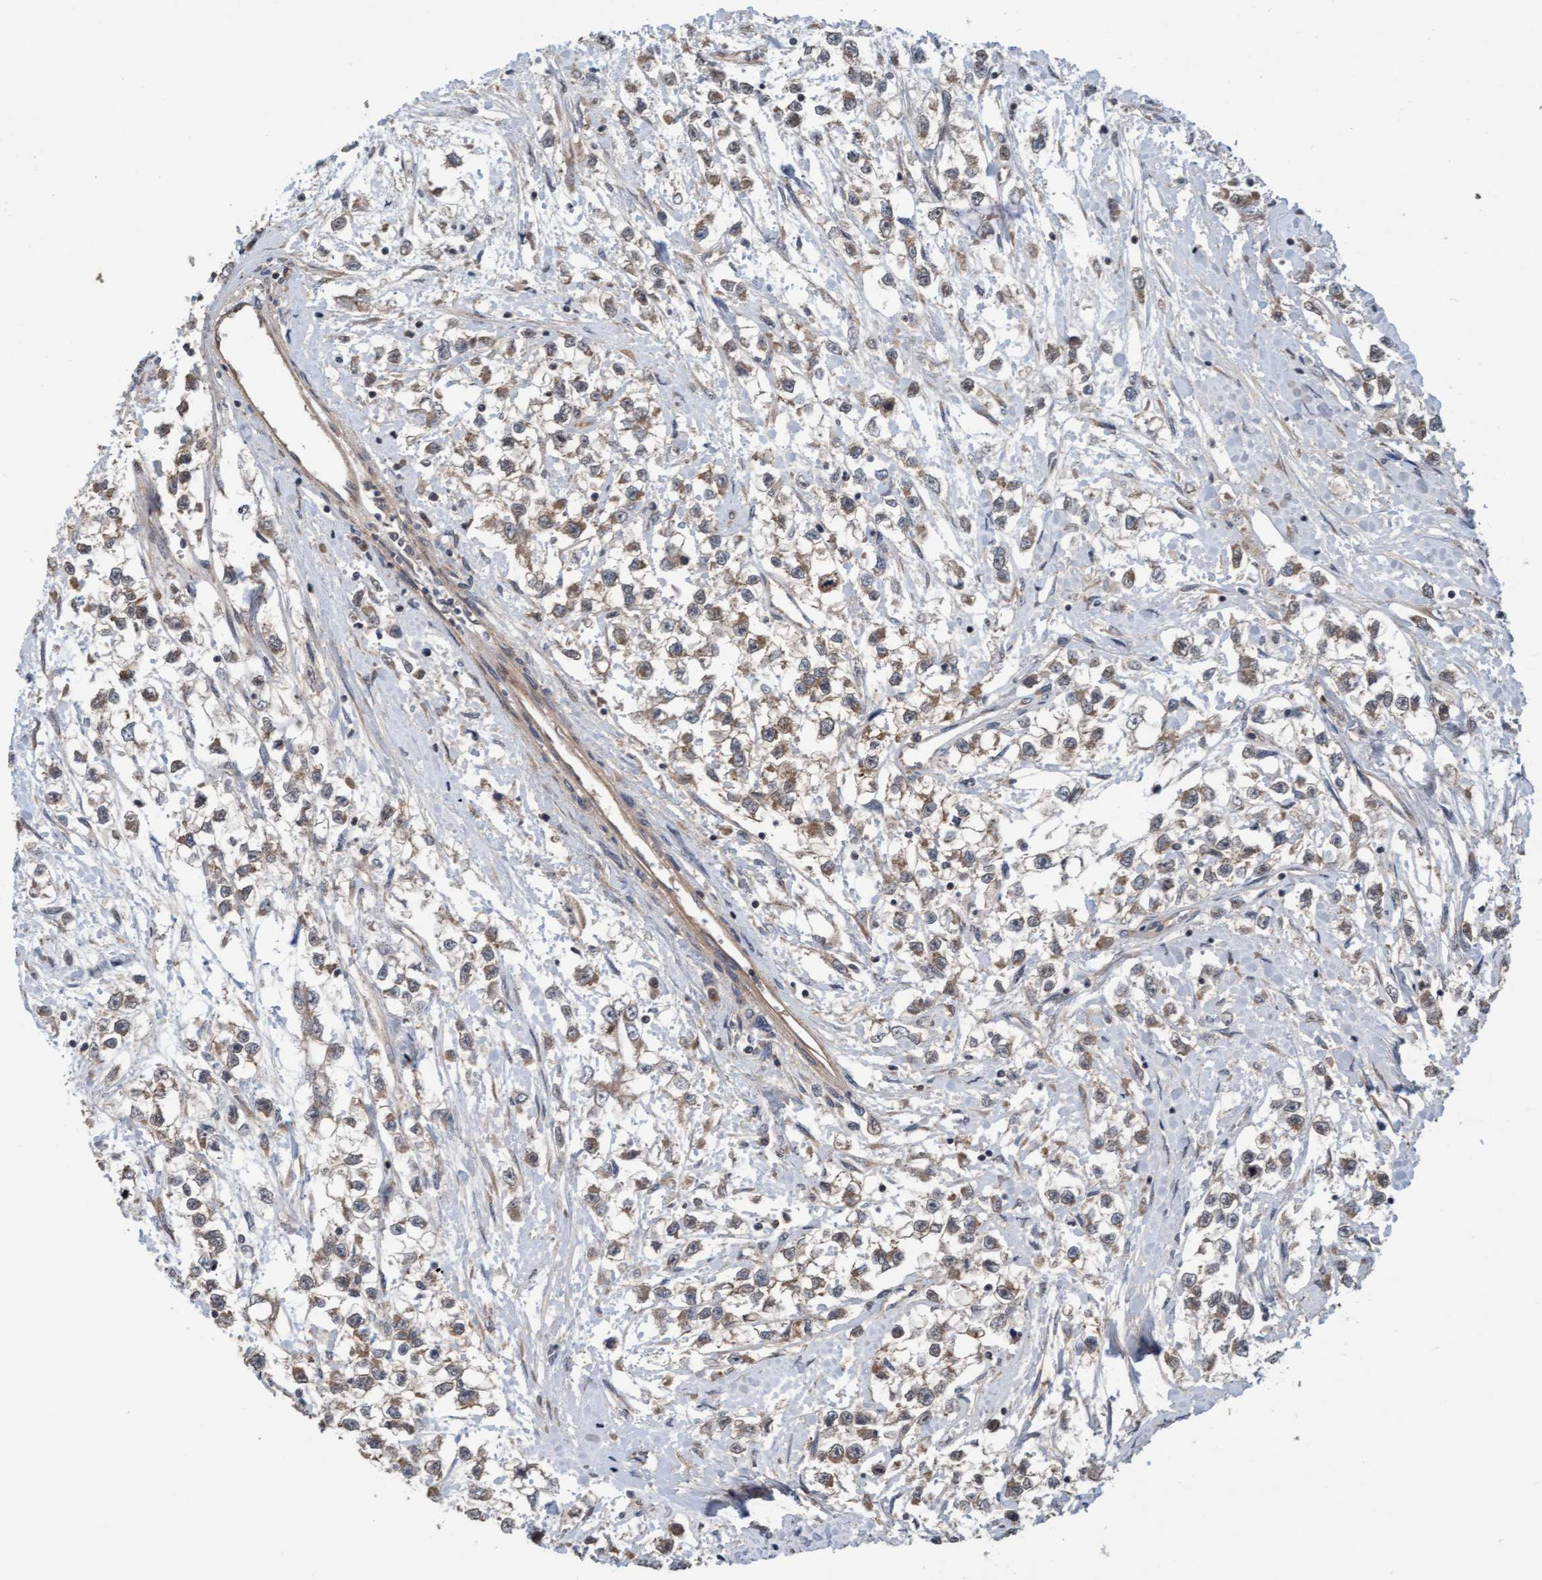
{"staining": {"intensity": "weak", "quantity": ">75%", "location": "cytoplasmic/membranous"}, "tissue": "testis cancer", "cell_type": "Tumor cells", "image_type": "cancer", "snomed": [{"axis": "morphology", "description": "Seminoma, NOS"}, {"axis": "morphology", "description": "Carcinoma, Embryonal, NOS"}, {"axis": "topography", "description": "Testis"}], "caption": "Immunohistochemistry image of human seminoma (testis) stained for a protein (brown), which exhibits low levels of weak cytoplasmic/membranous positivity in approximately >75% of tumor cells.", "gene": "MLXIP", "patient": {"sex": "male", "age": 51}}